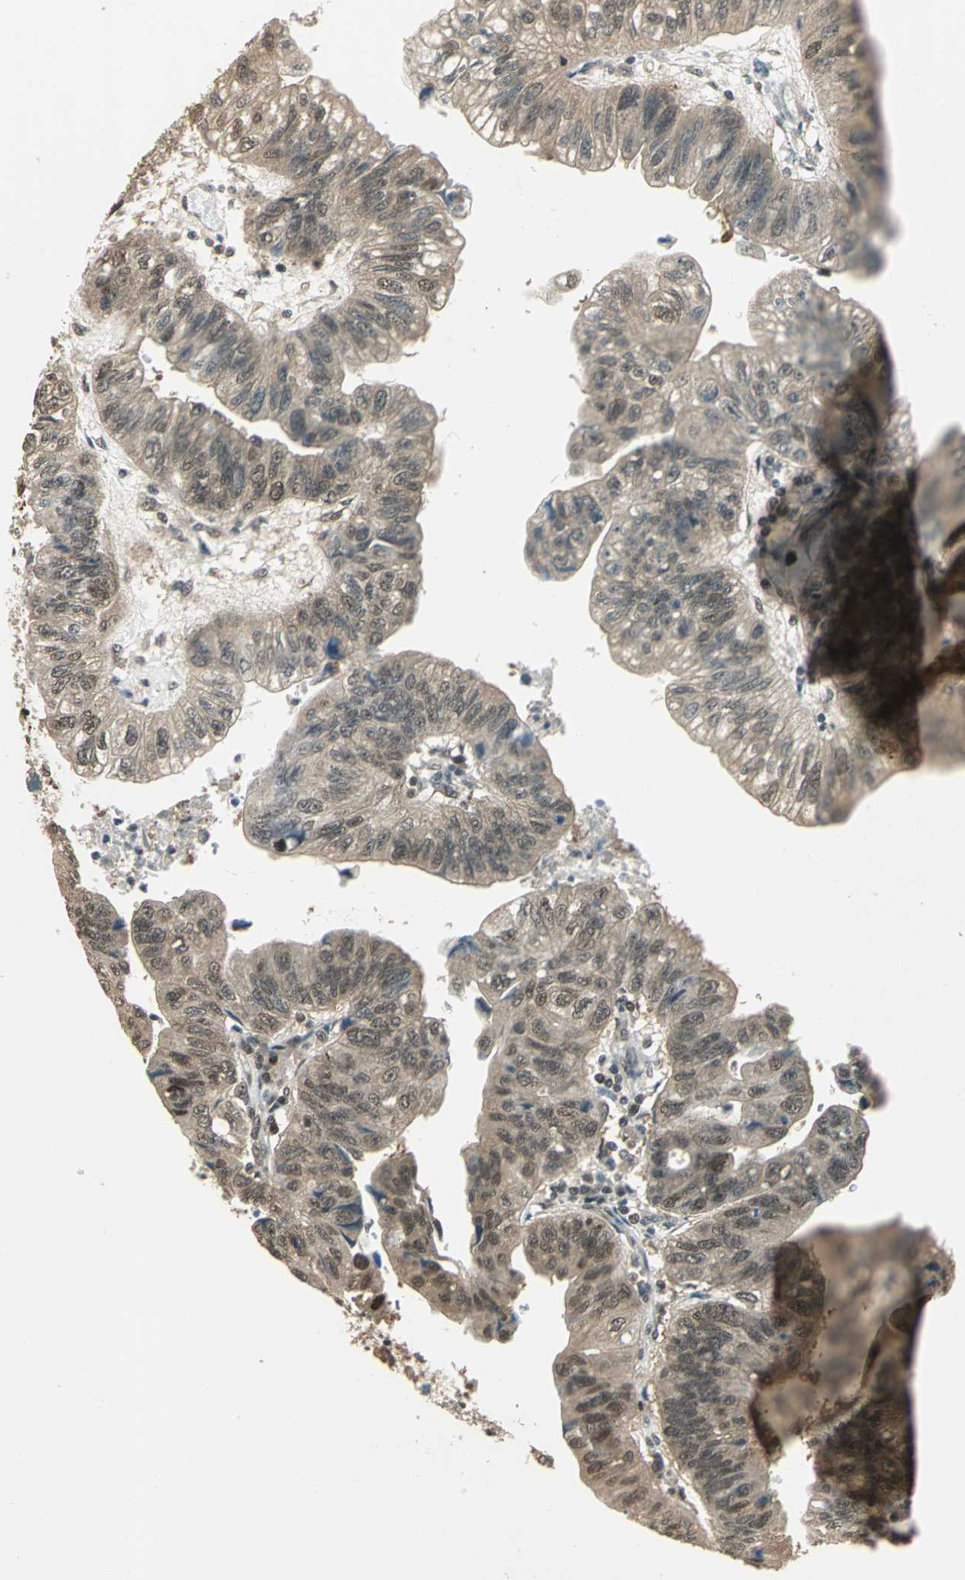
{"staining": {"intensity": "weak", "quantity": ">75%", "location": "cytoplasmic/membranous,nuclear"}, "tissue": "stomach cancer", "cell_type": "Tumor cells", "image_type": "cancer", "snomed": [{"axis": "morphology", "description": "Adenocarcinoma, NOS"}, {"axis": "topography", "description": "Stomach"}], "caption": "The immunohistochemical stain shows weak cytoplasmic/membranous and nuclear expression in tumor cells of stomach cancer tissue.", "gene": "PSMC3", "patient": {"sex": "male", "age": 59}}